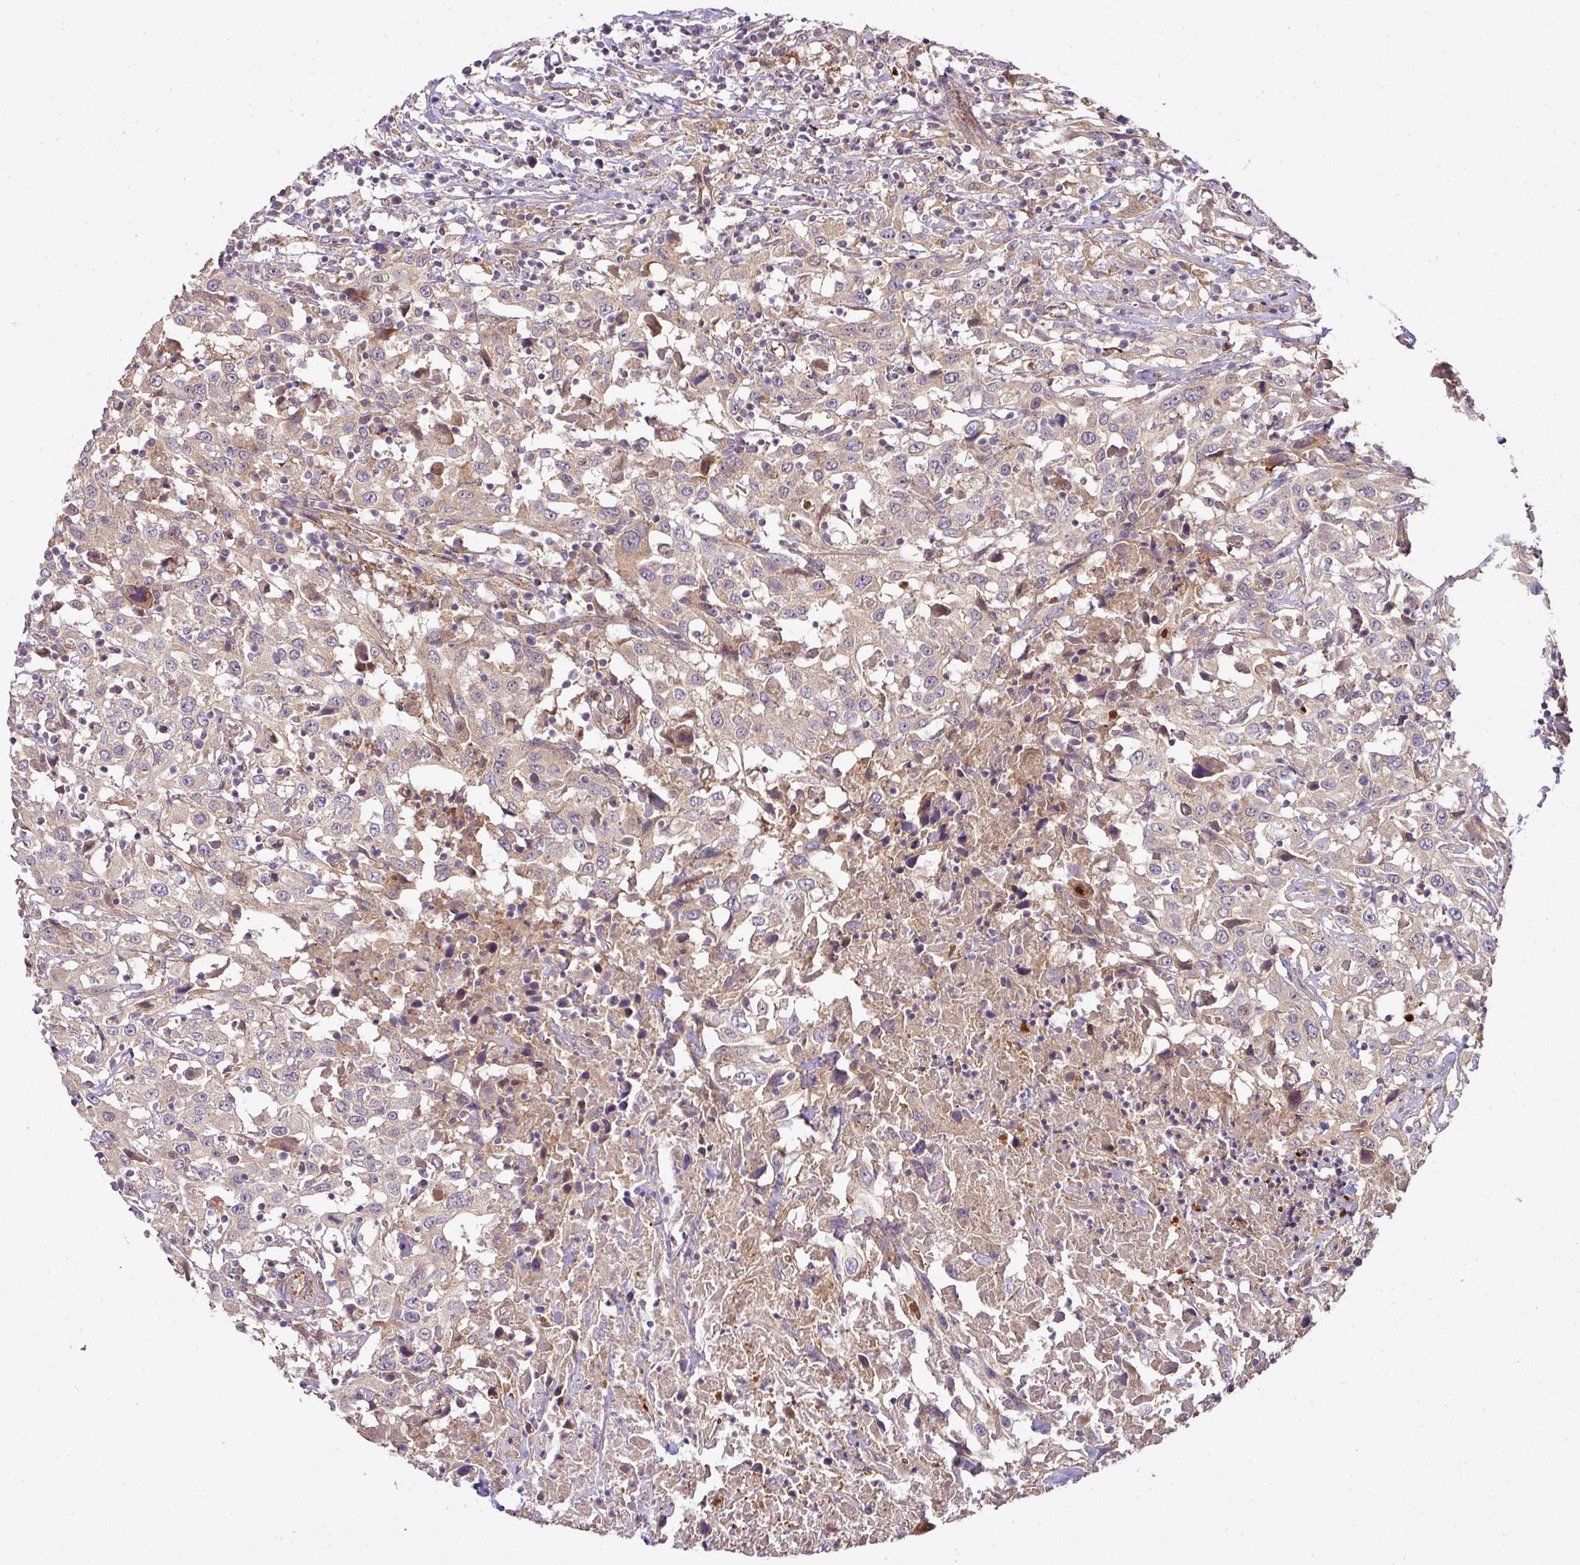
{"staining": {"intensity": "weak", "quantity": "25%-75%", "location": "cytoplasmic/membranous"}, "tissue": "urothelial cancer", "cell_type": "Tumor cells", "image_type": "cancer", "snomed": [{"axis": "morphology", "description": "Urothelial carcinoma, High grade"}, {"axis": "topography", "description": "Urinary bladder"}], "caption": "IHC histopathology image of urothelial cancer stained for a protein (brown), which demonstrates low levels of weak cytoplasmic/membranous positivity in about 25%-75% of tumor cells.", "gene": "STK35", "patient": {"sex": "male", "age": 61}}